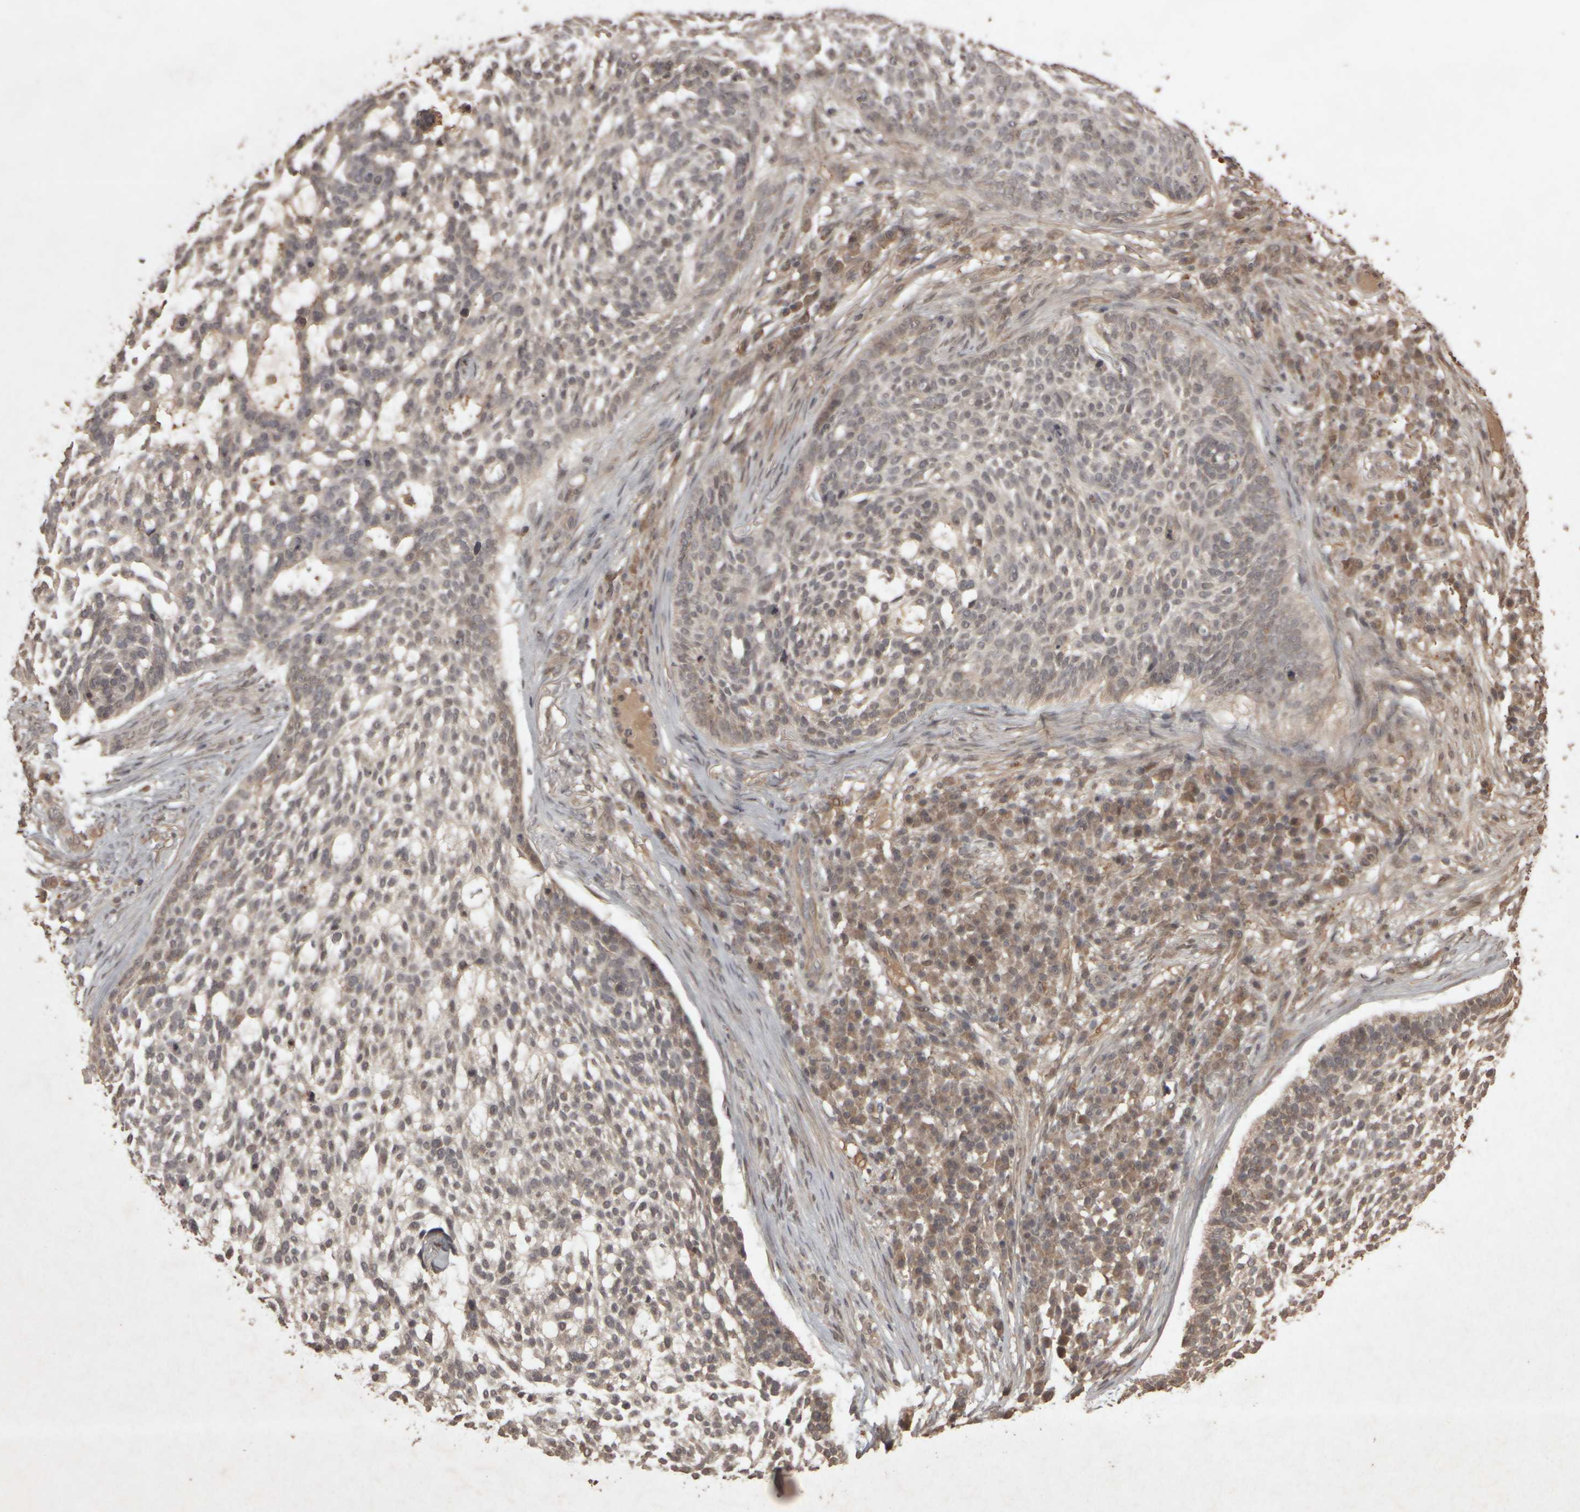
{"staining": {"intensity": "negative", "quantity": "none", "location": "none"}, "tissue": "skin cancer", "cell_type": "Tumor cells", "image_type": "cancer", "snomed": [{"axis": "morphology", "description": "Basal cell carcinoma"}, {"axis": "topography", "description": "Skin"}], "caption": "Human skin cancer stained for a protein using immunohistochemistry demonstrates no staining in tumor cells.", "gene": "ACO1", "patient": {"sex": "female", "age": 64}}